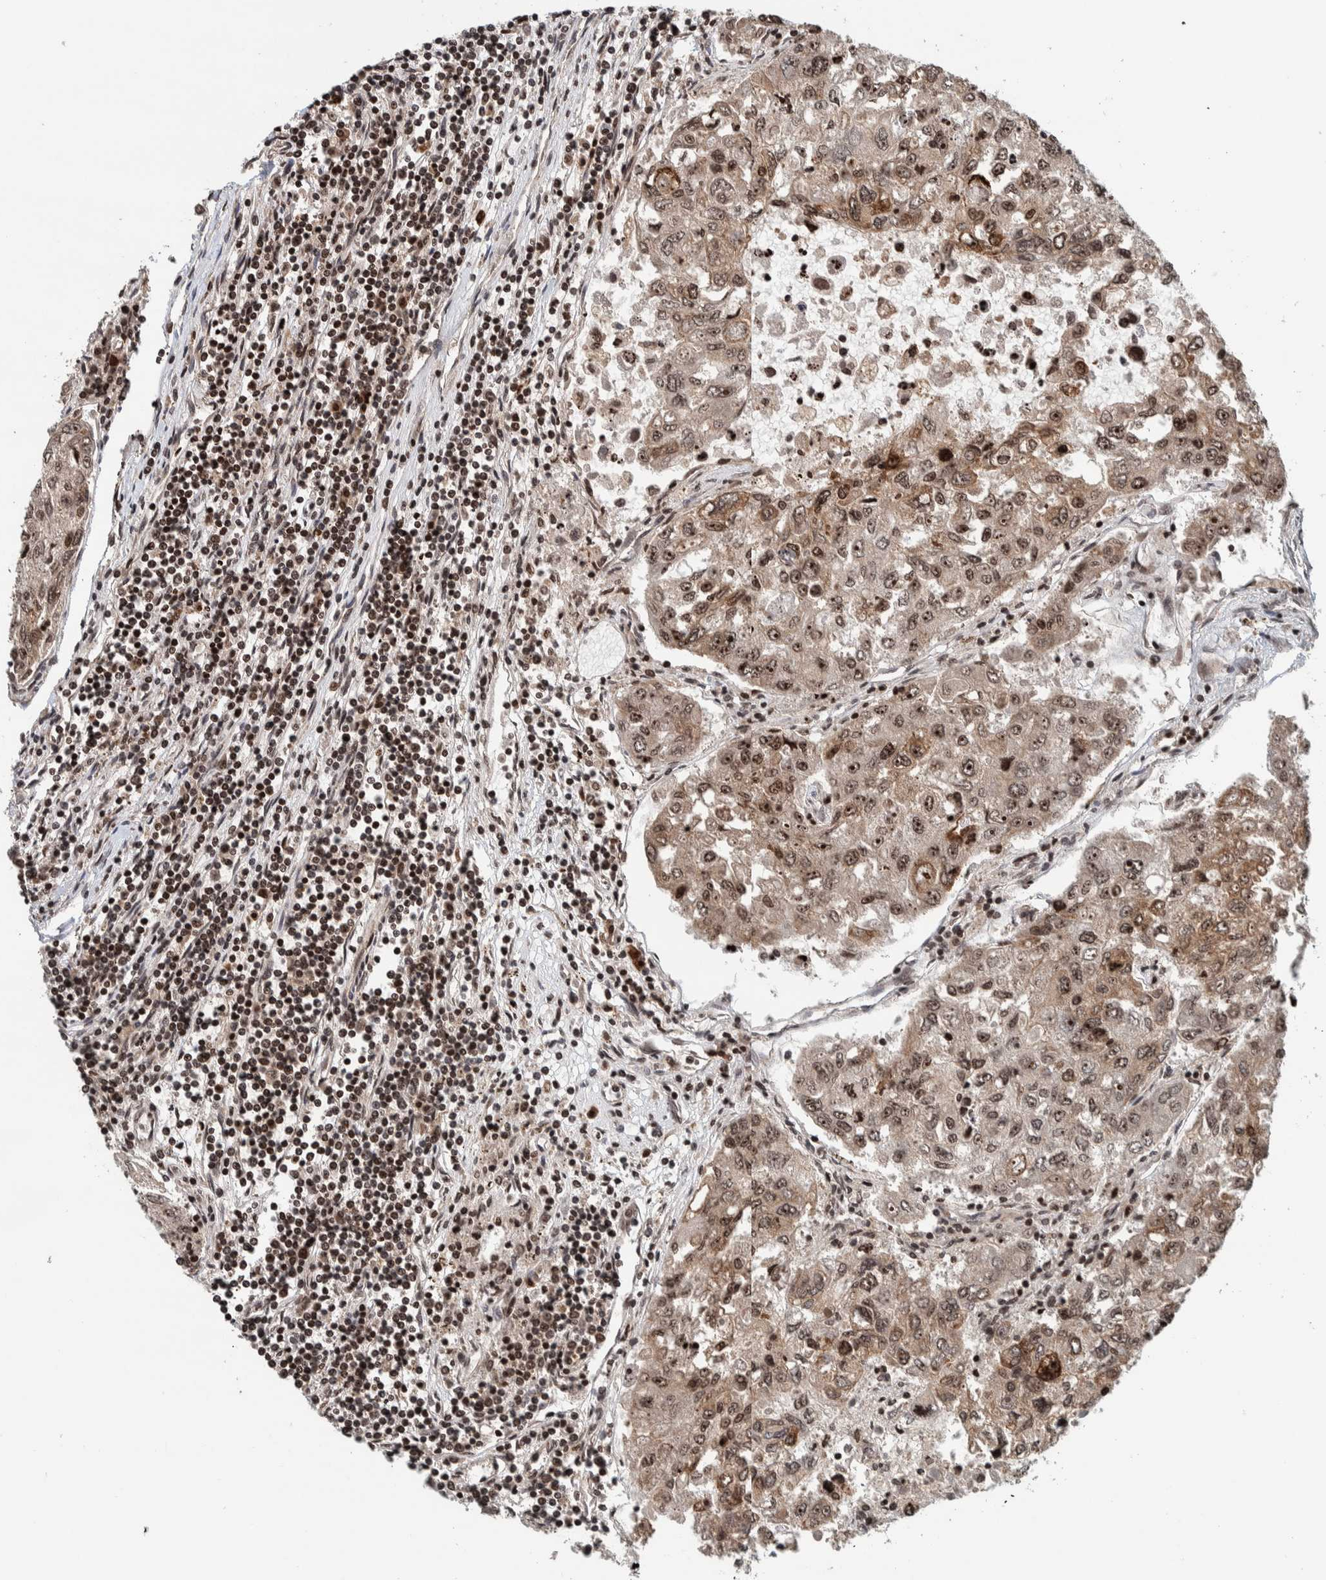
{"staining": {"intensity": "moderate", "quantity": ">75%", "location": "cytoplasmic/membranous,nuclear"}, "tissue": "urothelial cancer", "cell_type": "Tumor cells", "image_type": "cancer", "snomed": [{"axis": "morphology", "description": "Urothelial carcinoma, High grade"}, {"axis": "topography", "description": "Lymph node"}, {"axis": "topography", "description": "Urinary bladder"}], "caption": "Immunohistochemistry (DAB) staining of human urothelial cancer demonstrates moderate cytoplasmic/membranous and nuclear protein positivity in approximately >75% of tumor cells.", "gene": "CCDC182", "patient": {"sex": "male", "age": 51}}